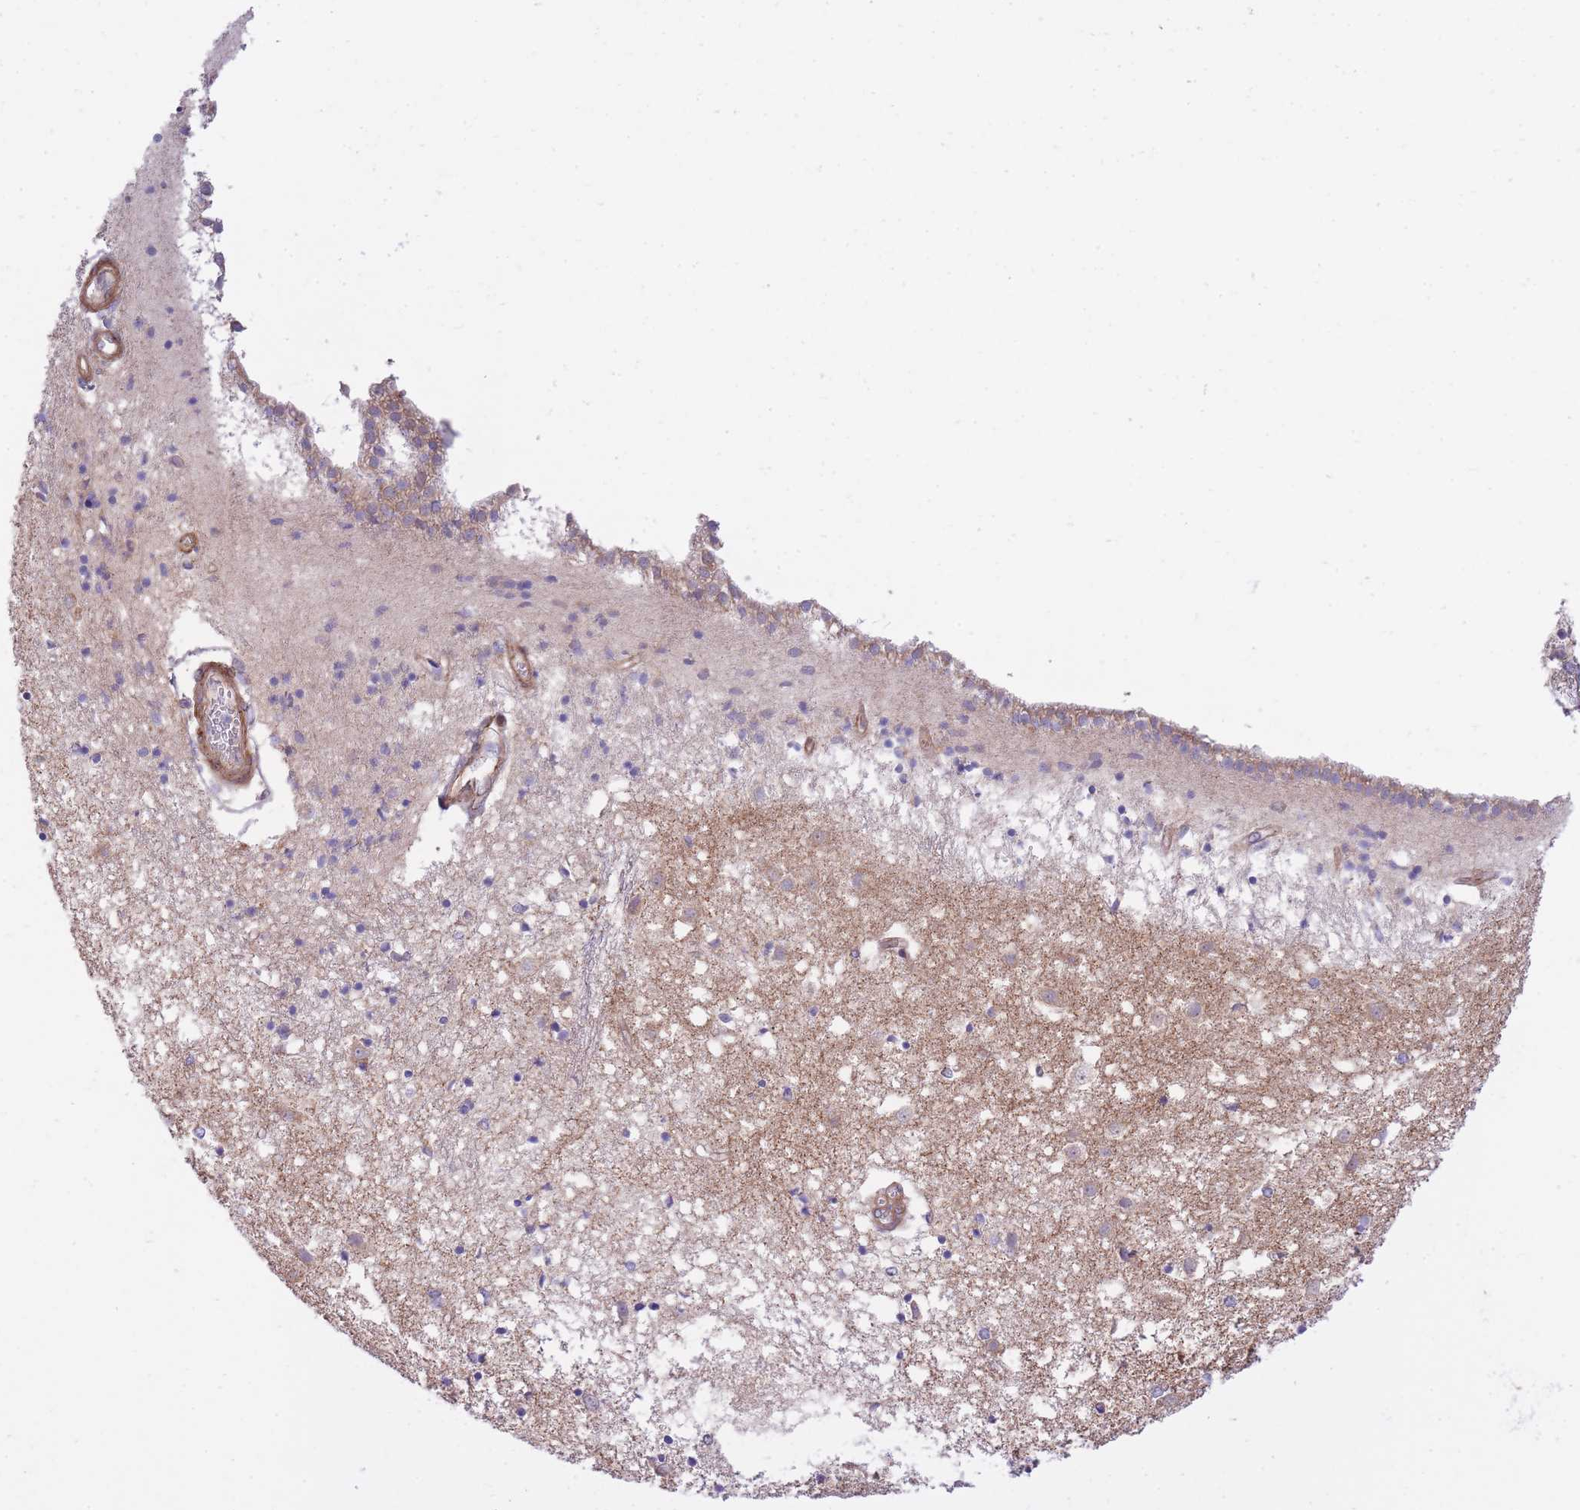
{"staining": {"intensity": "negative", "quantity": "none", "location": "none"}, "tissue": "caudate", "cell_type": "Glial cells", "image_type": "normal", "snomed": [{"axis": "morphology", "description": "Normal tissue, NOS"}, {"axis": "topography", "description": "Lateral ventricle wall"}], "caption": "This is an IHC image of normal human caudate. There is no expression in glial cells.", "gene": "CHAC1", "patient": {"sex": "male", "age": 70}}